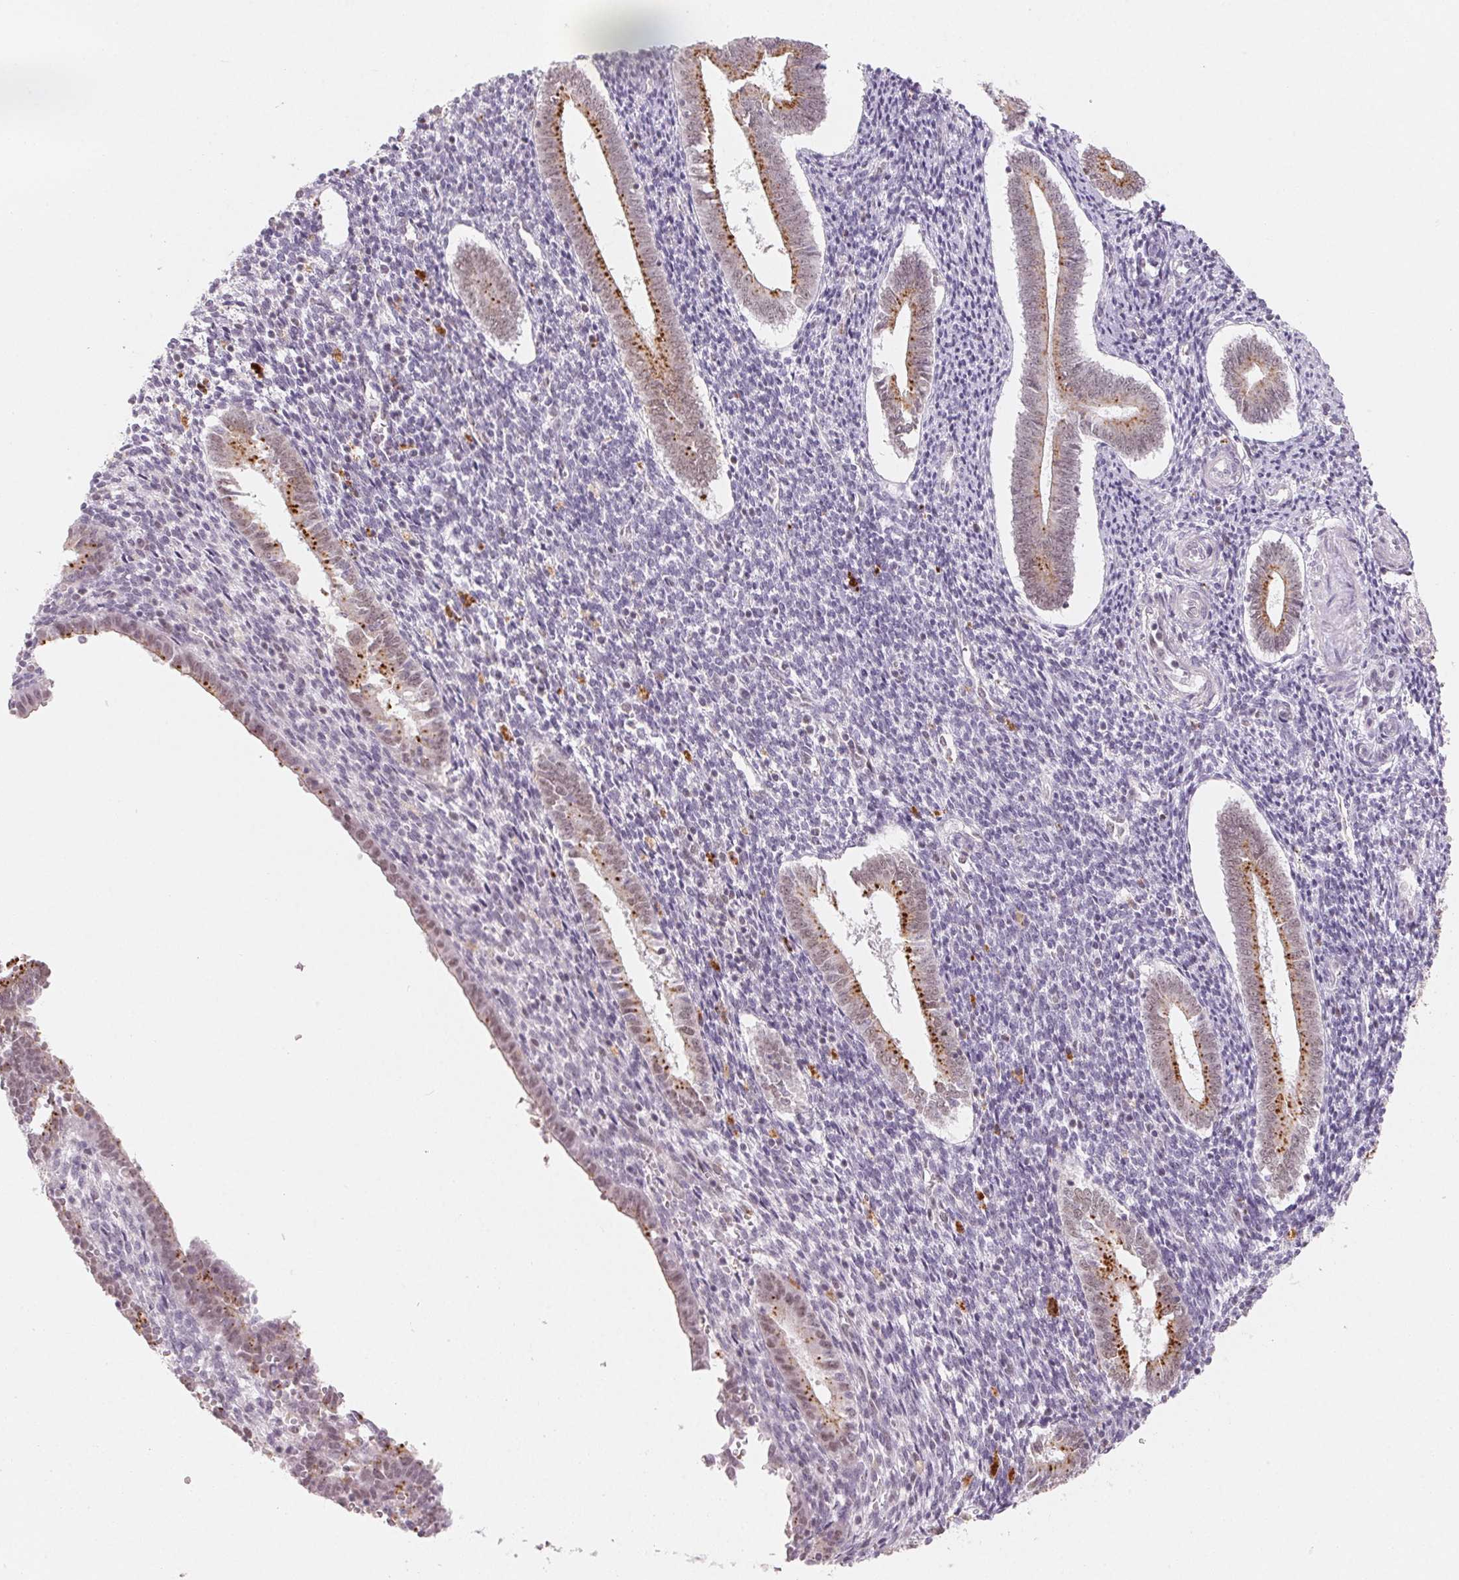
{"staining": {"intensity": "negative", "quantity": "none", "location": "none"}, "tissue": "endometrium", "cell_type": "Cells in endometrial stroma", "image_type": "normal", "snomed": [{"axis": "morphology", "description": "Normal tissue, NOS"}, {"axis": "topography", "description": "Endometrium"}], "caption": "Immunohistochemical staining of benign endometrium shows no significant expression in cells in endometrial stroma.", "gene": "NXF3", "patient": {"sex": "female", "age": 25}}